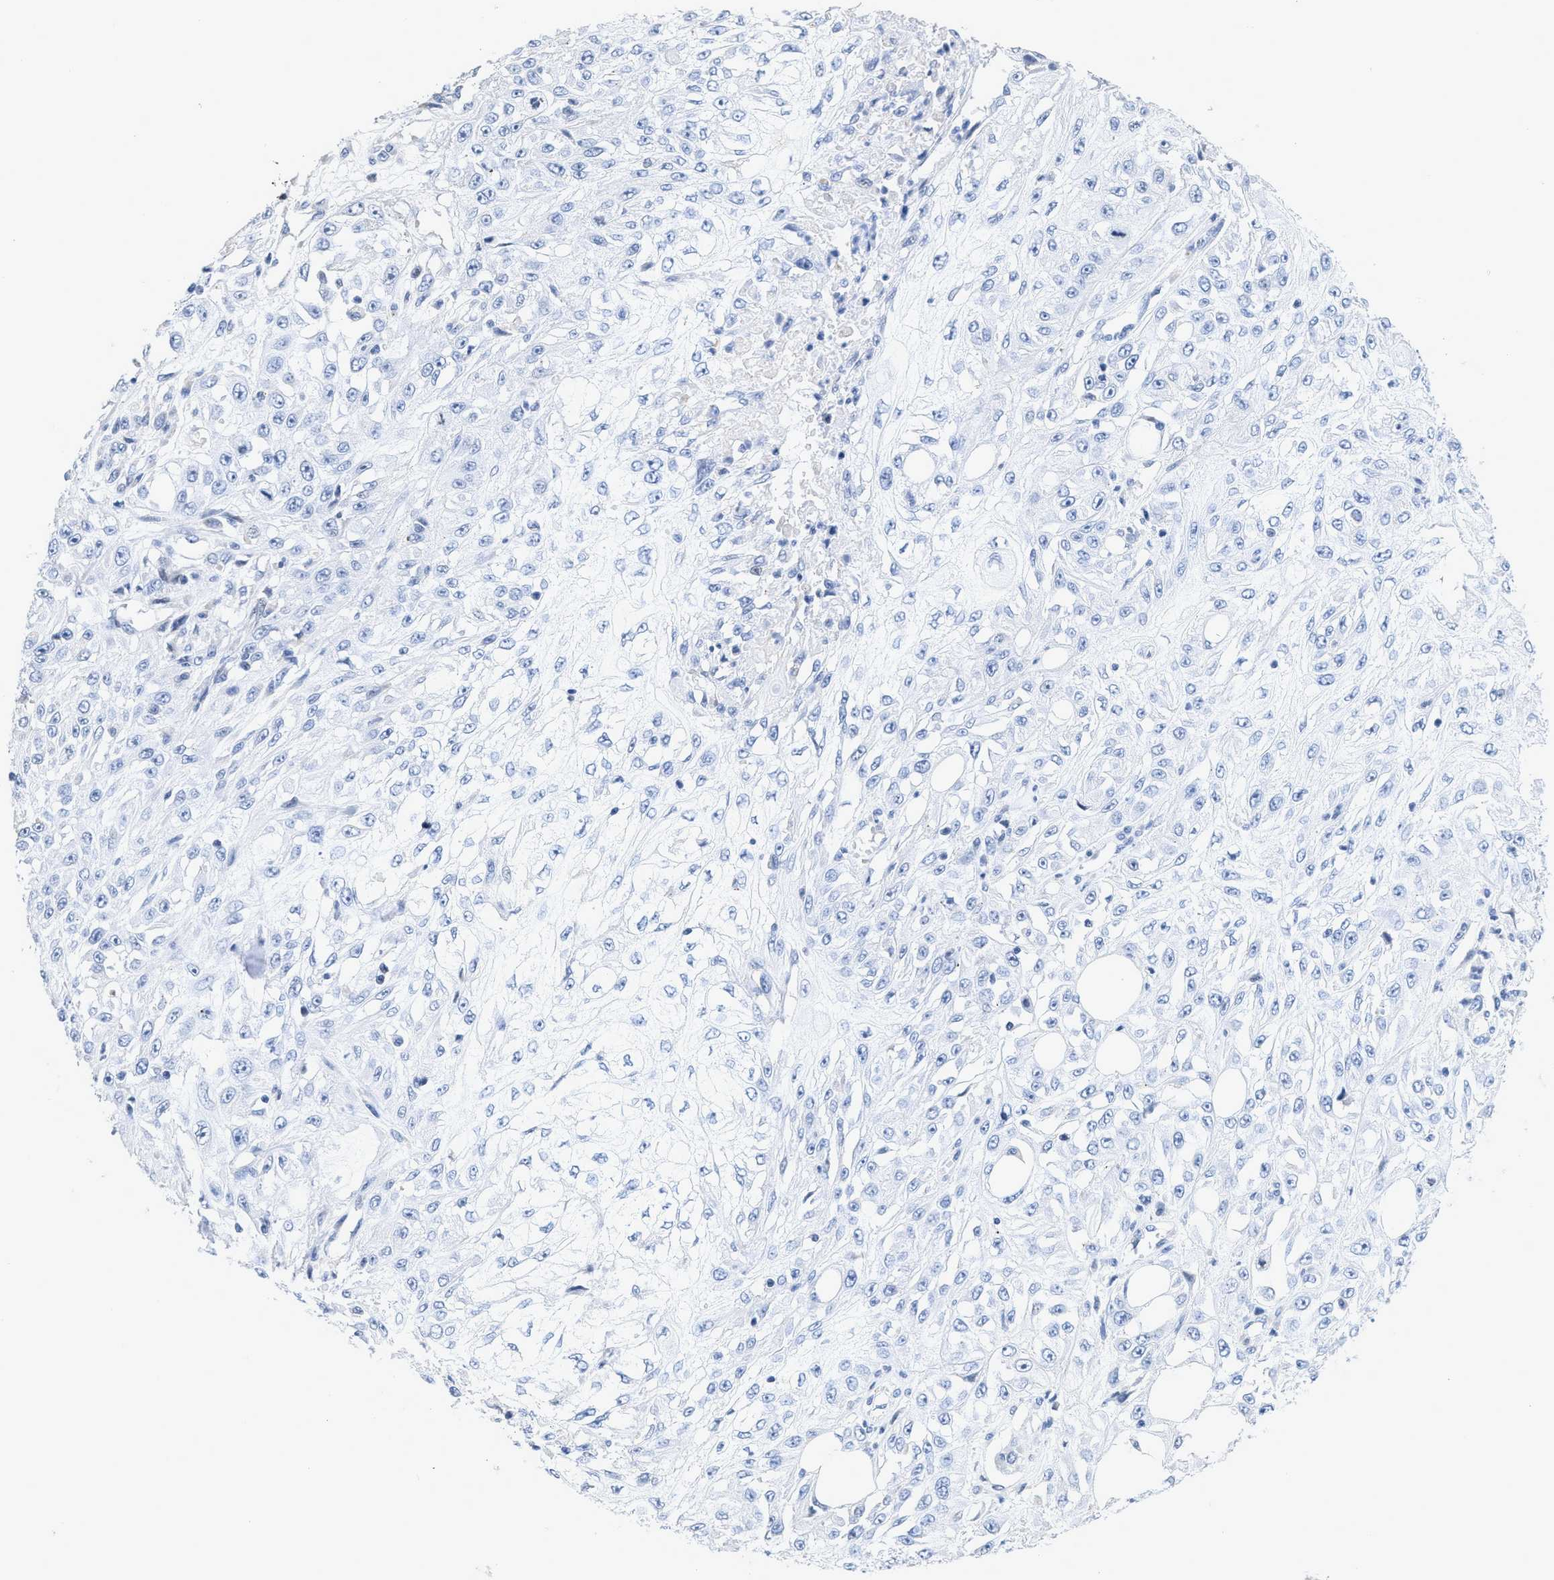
{"staining": {"intensity": "negative", "quantity": "none", "location": "none"}, "tissue": "skin cancer", "cell_type": "Tumor cells", "image_type": "cancer", "snomed": [{"axis": "morphology", "description": "Squamous cell carcinoma, NOS"}, {"axis": "morphology", "description": "Squamous cell carcinoma, metastatic, NOS"}, {"axis": "topography", "description": "Skin"}, {"axis": "topography", "description": "Lymph node"}], "caption": "This is a micrograph of immunohistochemistry staining of squamous cell carcinoma (skin), which shows no positivity in tumor cells.", "gene": "CRYM", "patient": {"sex": "male", "age": 75}}